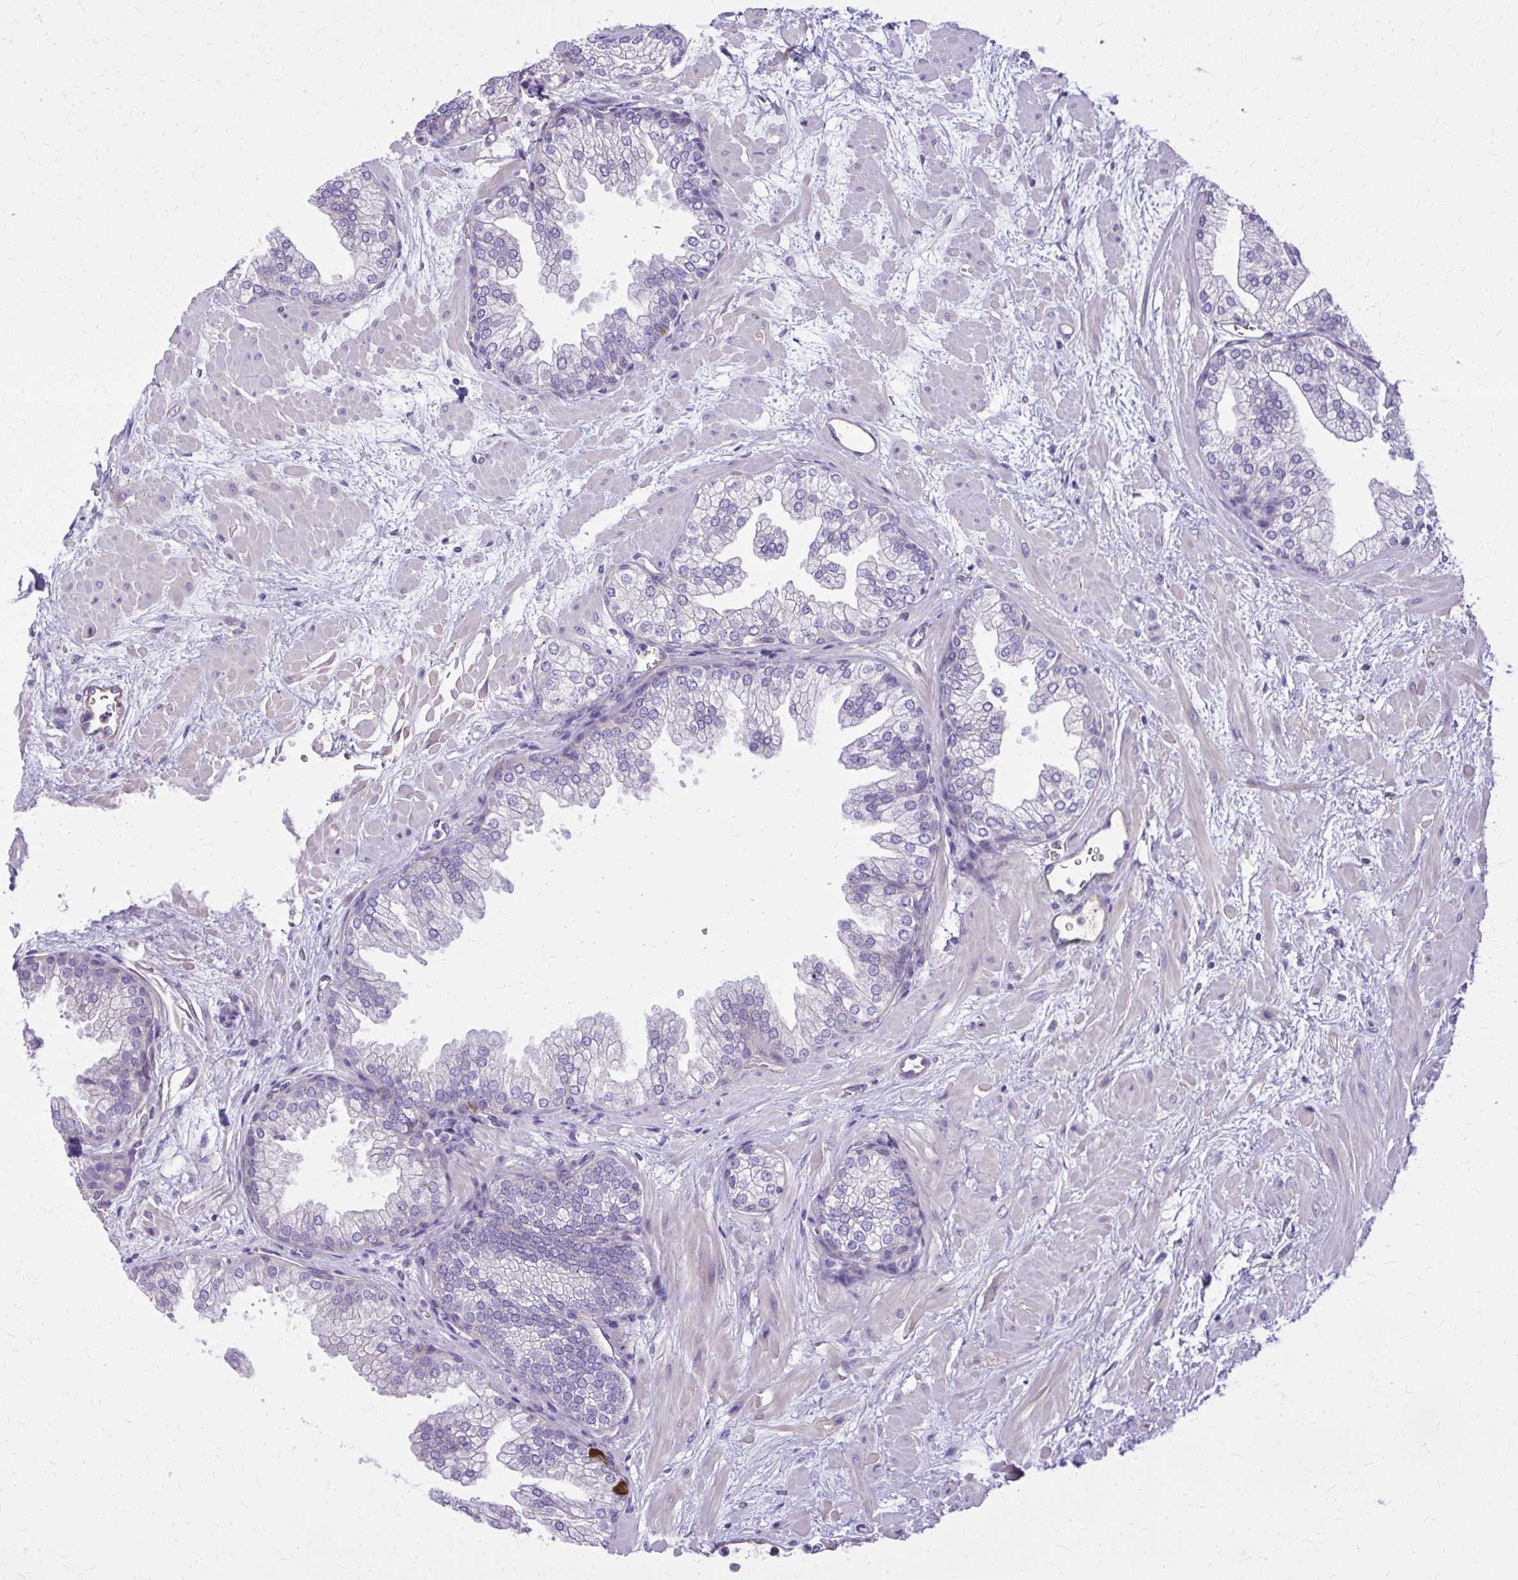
{"staining": {"intensity": "negative", "quantity": "none", "location": "none"}, "tissue": "prostate", "cell_type": "Glandular cells", "image_type": "normal", "snomed": [{"axis": "morphology", "description": "Normal tissue, NOS"}, {"axis": "topography", "description": "Prostate"}], "caption": "IHC image of normal prostate: prostate stained with DAB (3,3'-diaminobenzidine) shows no significant protein staining in glandular cells.", "gene": "RUNDC3B", "patient": {"sex": "male", "age": 37}}